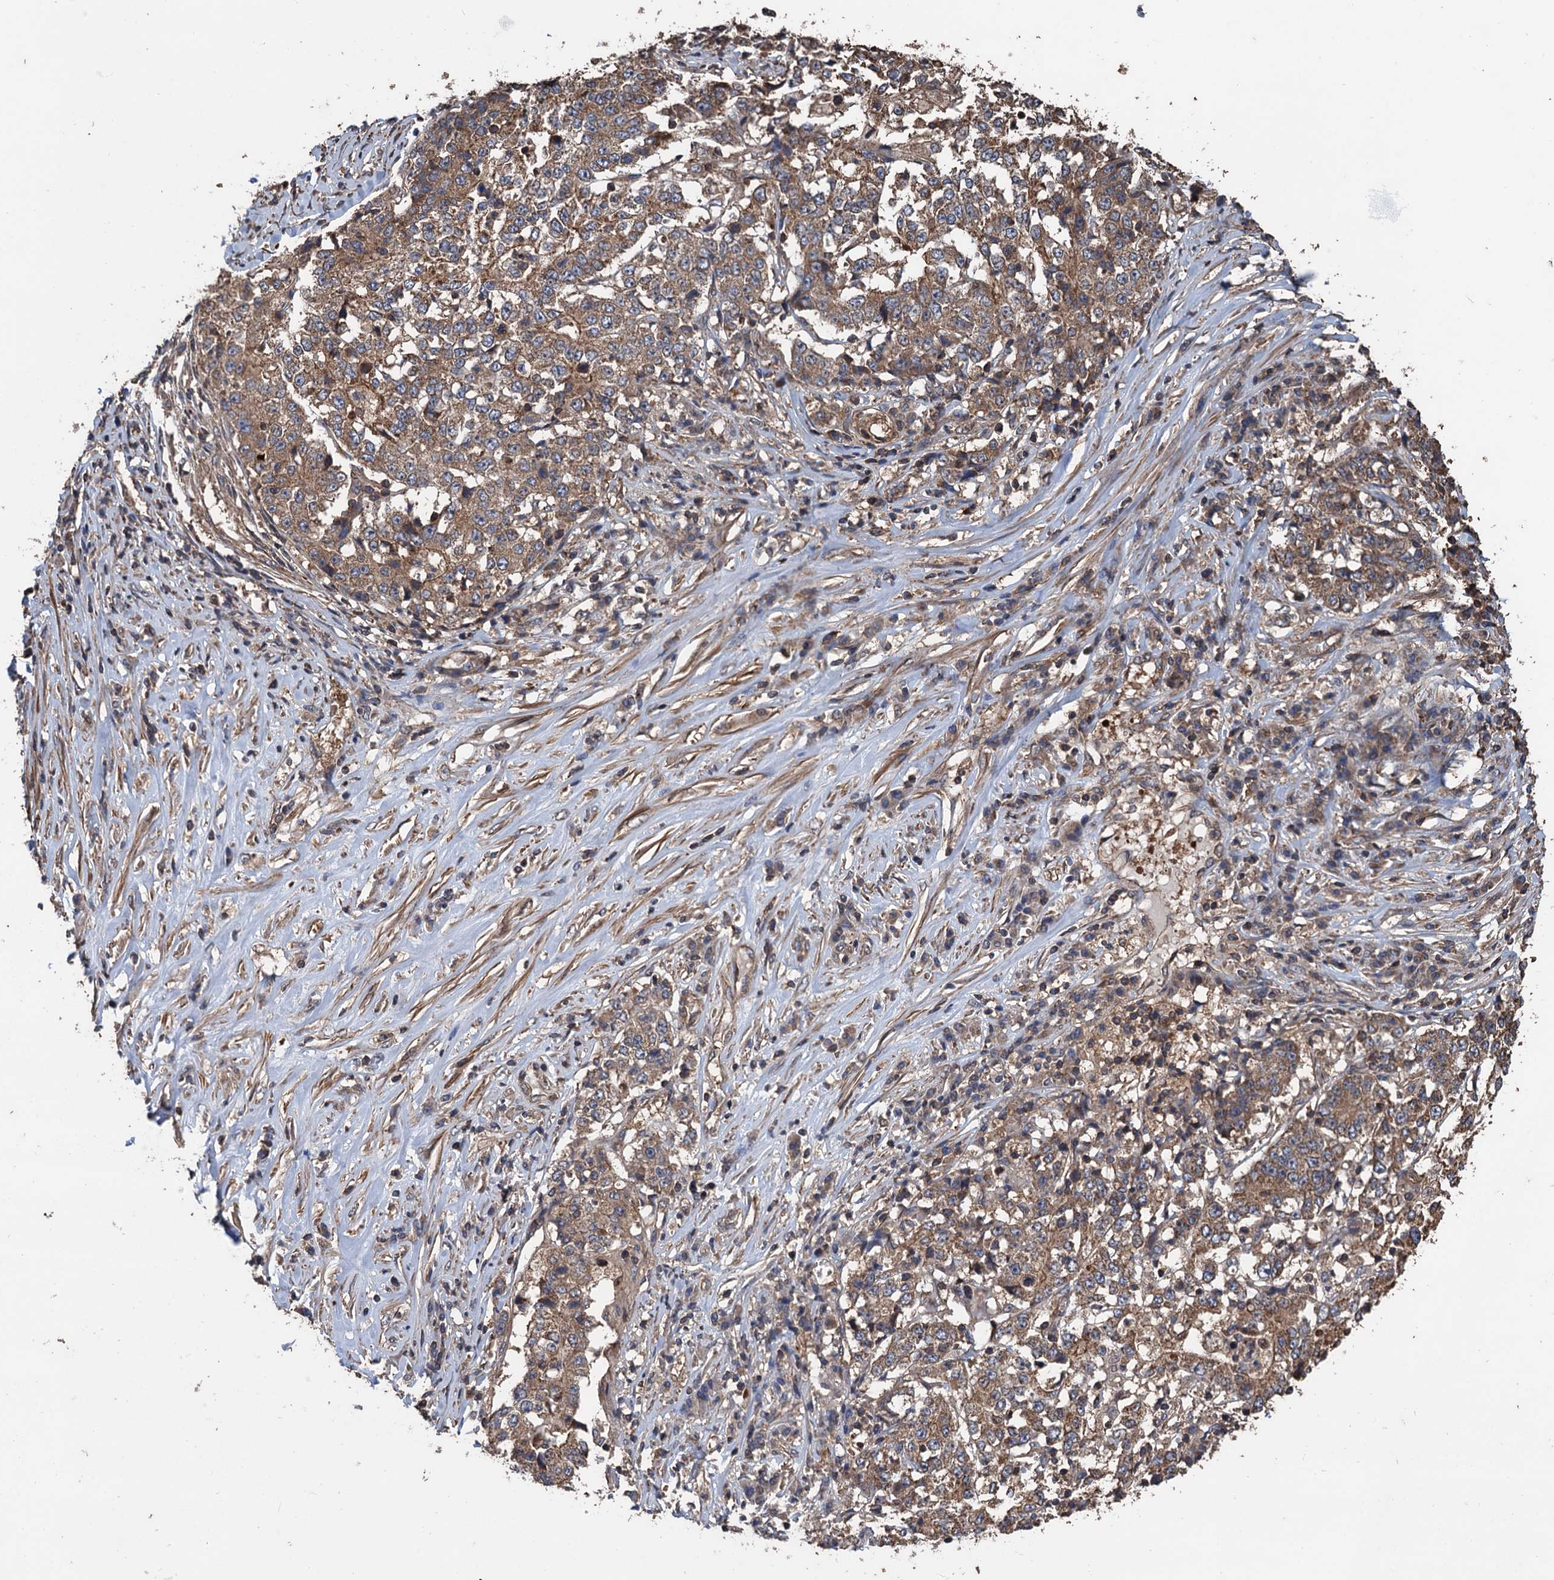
{"staining": {"intensity": "moderate", "quantity": ">75%", "location": "cytoplasmic/membranous"}, "tissue": "stomach cancer", "cell_type": "Tumor cells", "image_type": "cancer", "snomed": [{"axis": "morphology", "description": "Adenocarcinoma, NOS"}, {"axis": "topography", "description": "Stomach"}], "caption": "Immunohistochemistry of human stomach cancer (adenocarcinoma) exhibits medium levels of moderate cytoplasmic/membranous expression in approximately >75% of tumor cells.", "gene": "PPP4R1", "patient": {"sex": "male", "age": 59}}